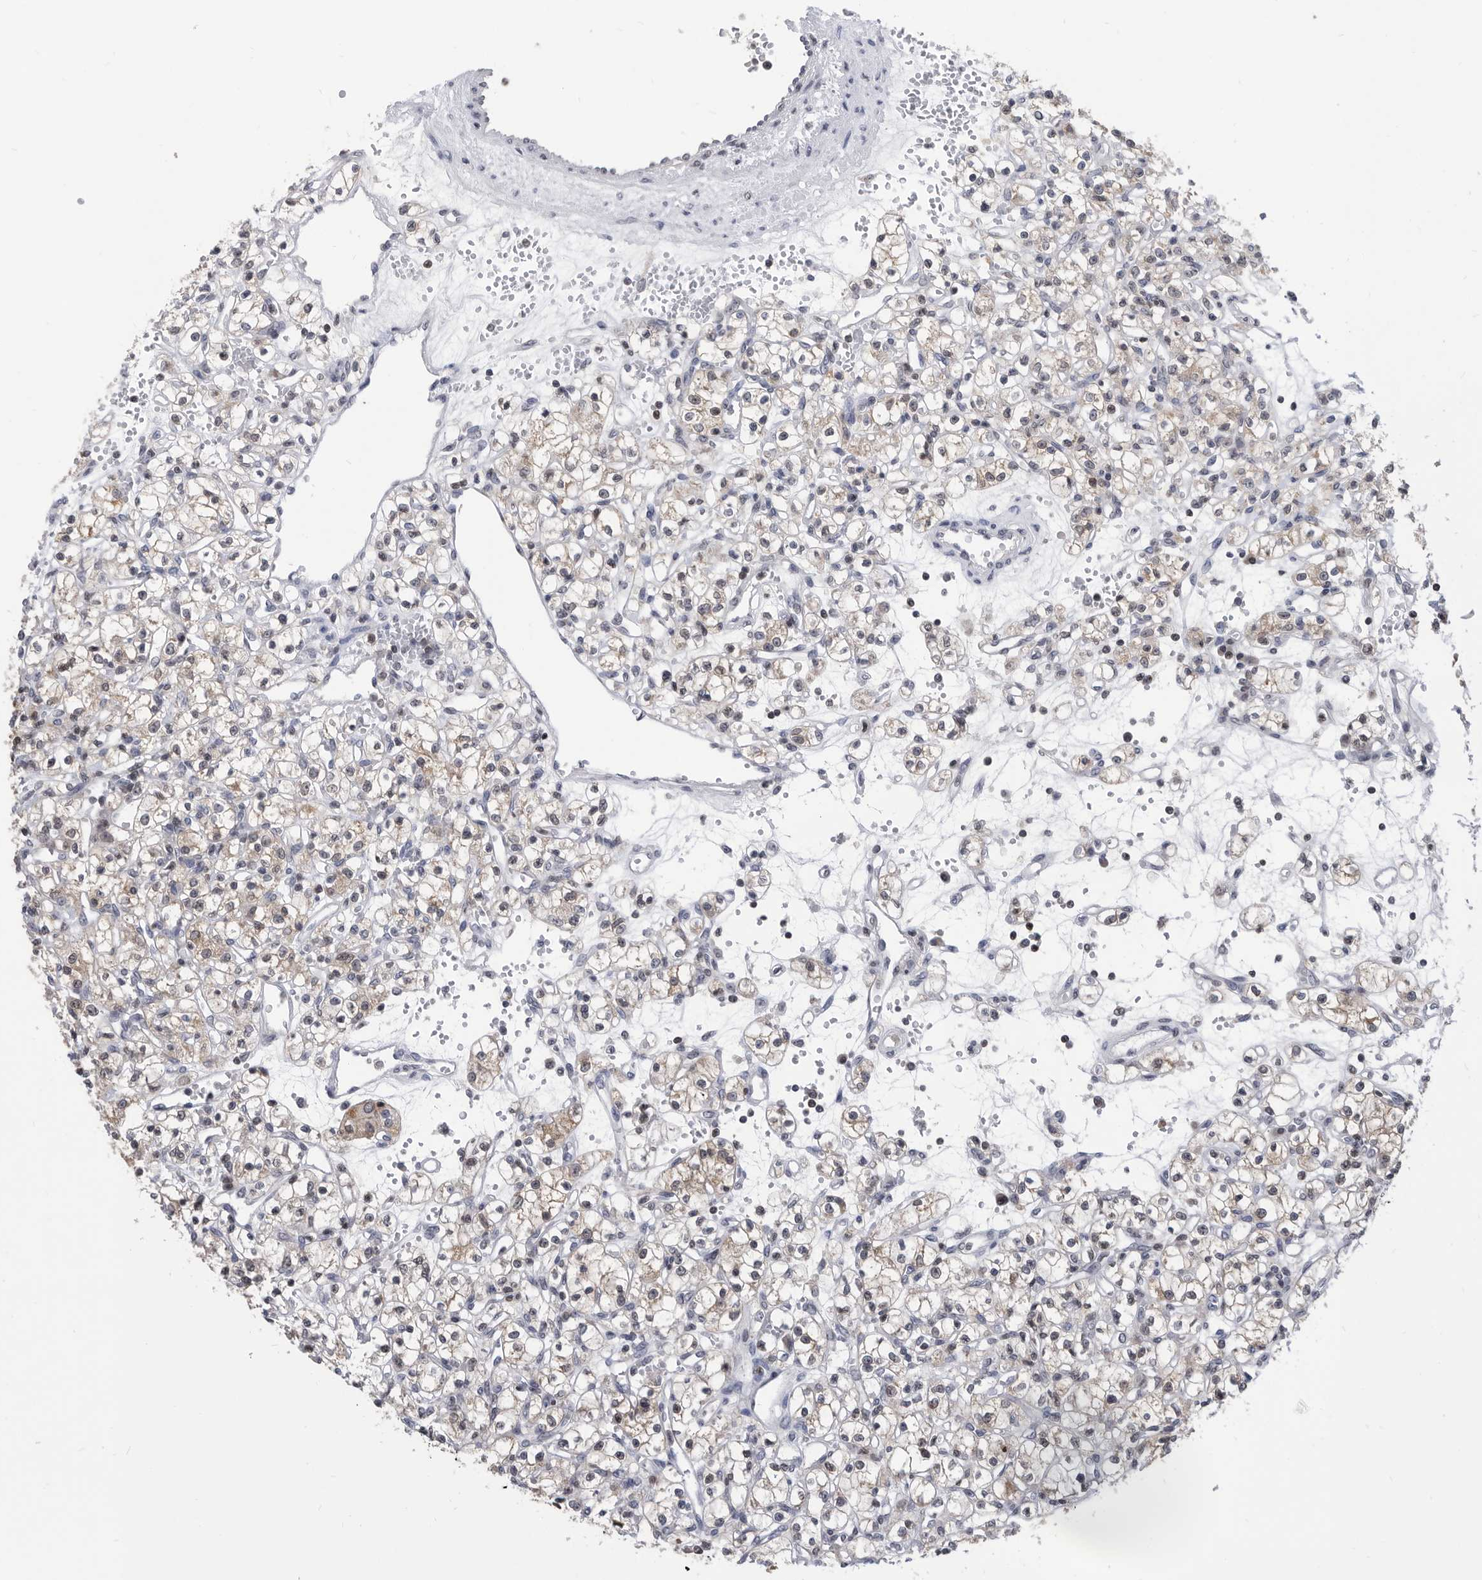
{"staining": {"intensity": "weak", "quantity": "25%-75%", "location": "cytoplasmic/membranous"}, "tissue": "renal cancer", "cell_type": "Tumor cells", "image_type": "cancer", "snomed": [{"axis": "morphology", "description": "Adenocarcinoma, NOS"}, {"axis": "topography", "description": "Kidney"}], "caption": "Protein expression analysis of renal cancer exhibits weak cytoplasmic/membranous positivity in about 25%-75% of tumor cells.", "gene": "TSTD1", "patient": {"sex": "female", "age": 59}}